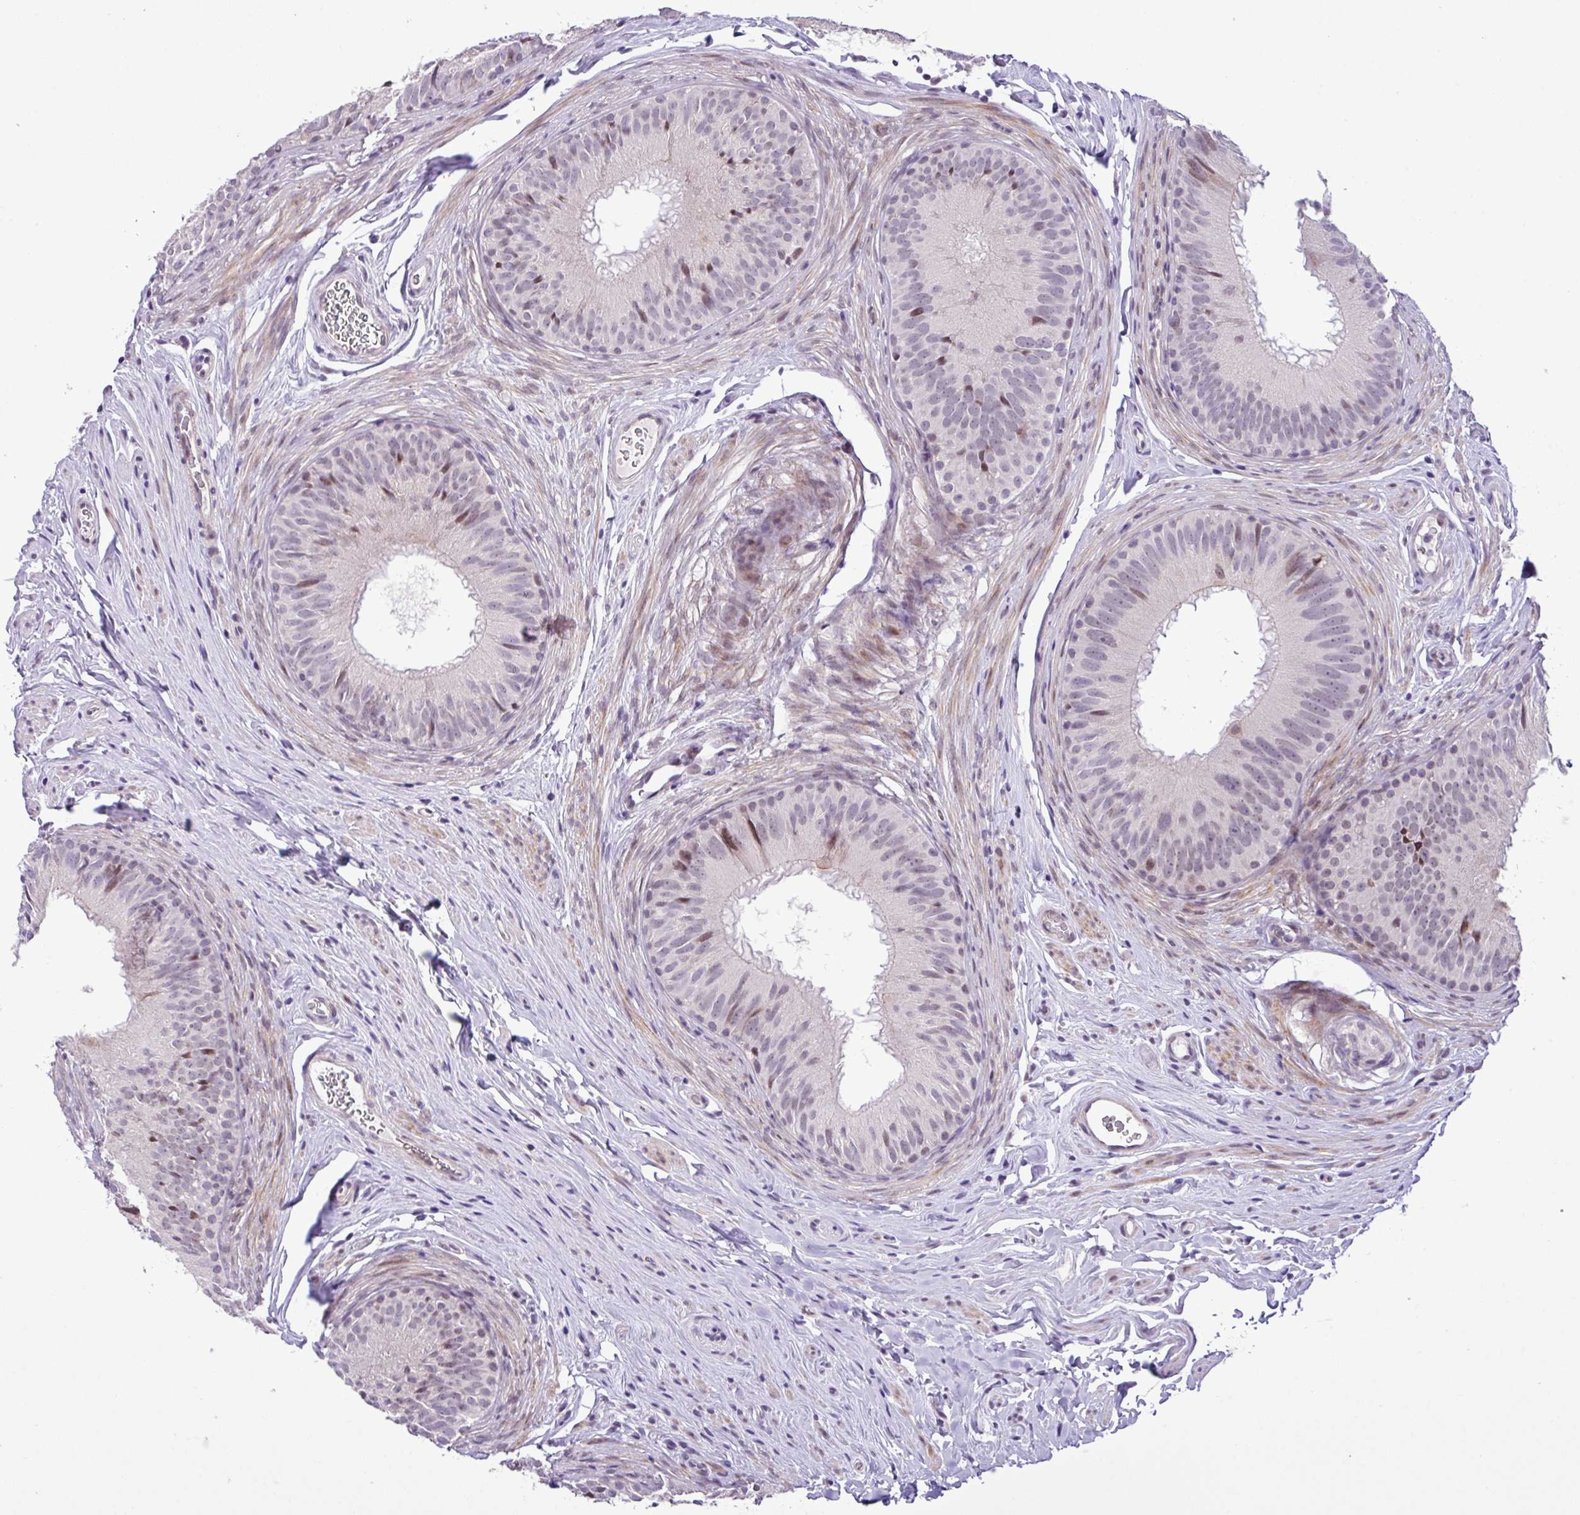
{"staining": {"intensity": "moderate", "quantity": "<25%", "location": "nuclear"}, "tissue": "epididymis", "cell_type": "Glandular cells", "image_type": "normal", "snomed": [{"axis": "morphology", "description": "Normal tissue, NOS"}, {"axis": "topography", "description": "Epididymis, spermatic cord, NOS"}], "caption": "Benign epididymis demonstrates moderate nuclear positivity in approximately <25% of glandular cells, visualized by immunohistochemistry.", "gene": "YLPM1", "patient": {"sex": "male", "age": 25}}